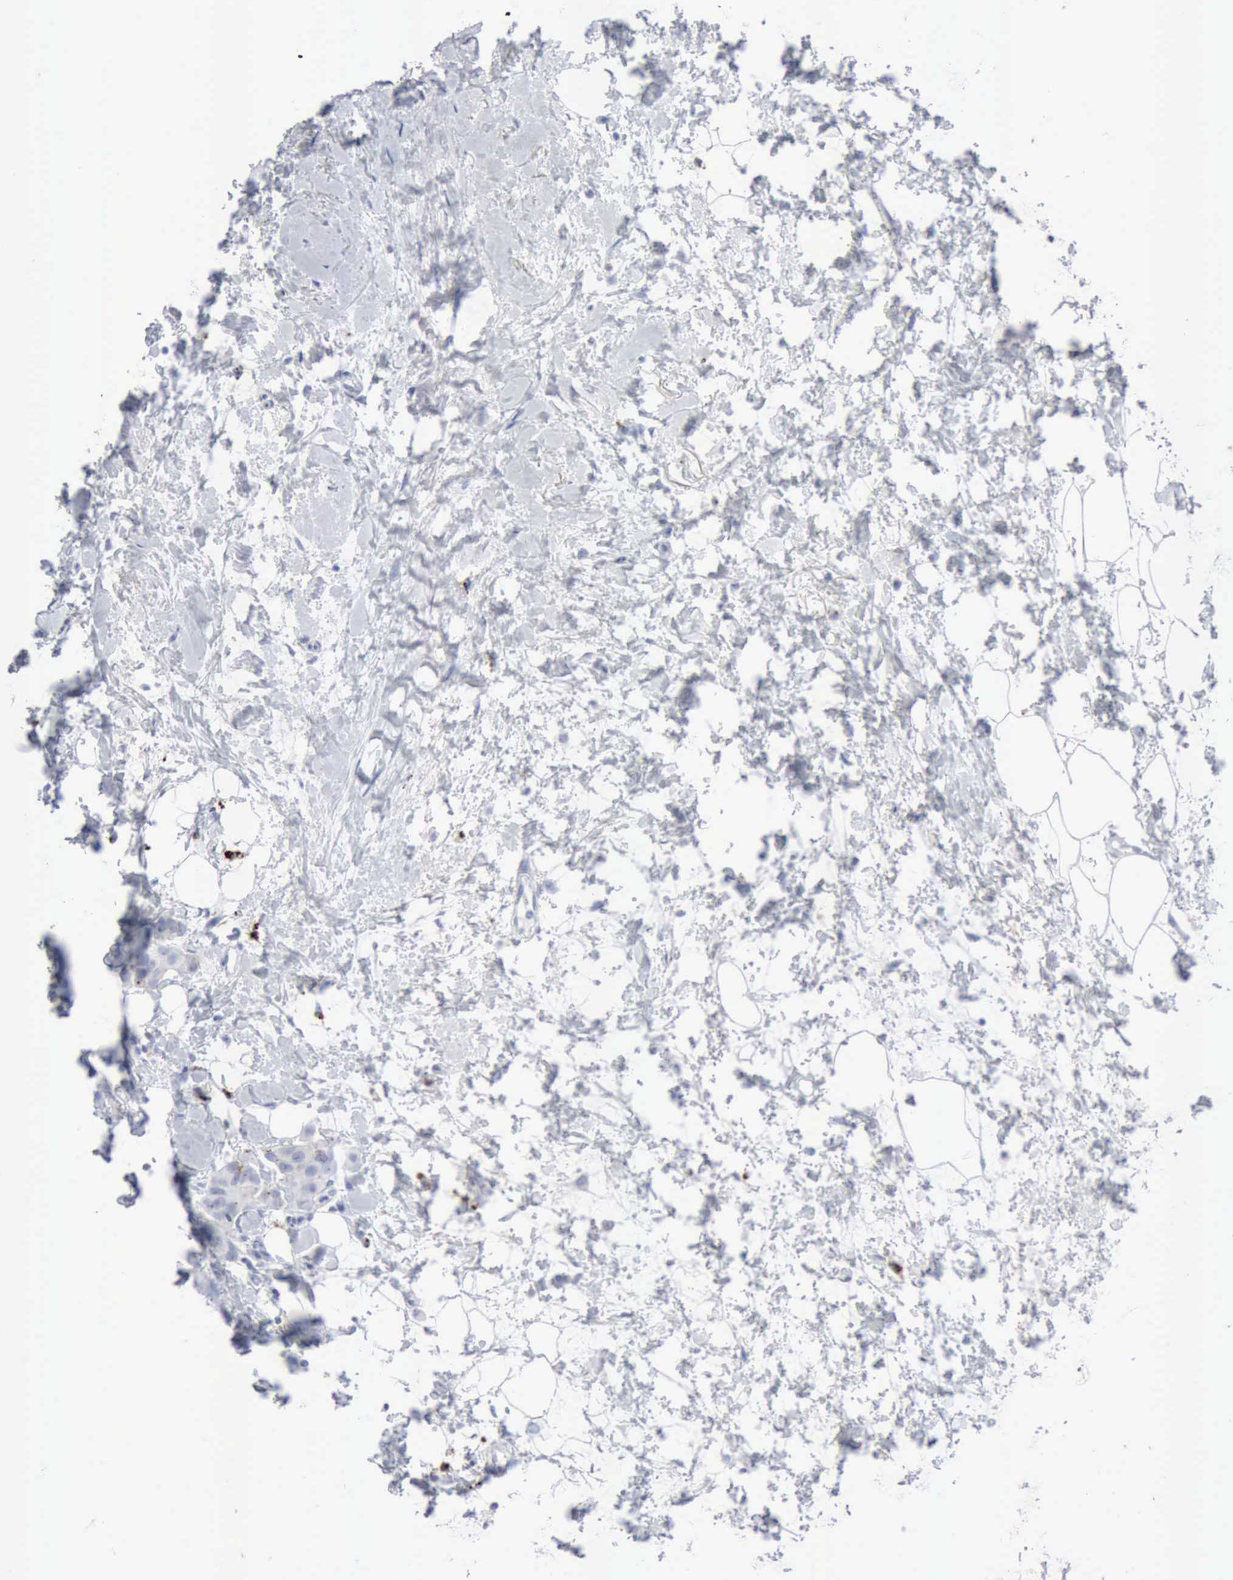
{"staining": {"intensity": "moderate", "quantity": "<25%", "location": "cytoplasmic/membranous"}, "tissue": "breast cancer", "cell_type": "Tumor cells", "image_type": "cancer", "snomed": [{"axis": "morphology", "description": "Duct carcinoma"}, {"axis": "topography", "description": "Breast"}], "caption": "Protein analysis of breast infiltrating ductal carcinoma tissue displays moderate cytoplasmic/membranous staining in about <25% of tumor cells. The staining was performed using DAB (3,3'-diaminobenzidine), with brown indicating positive protein expression. Nuclei are stained blue with hematoxylin.", "gene": "GLA", "patient": {"sex": "female", "age": 40}}